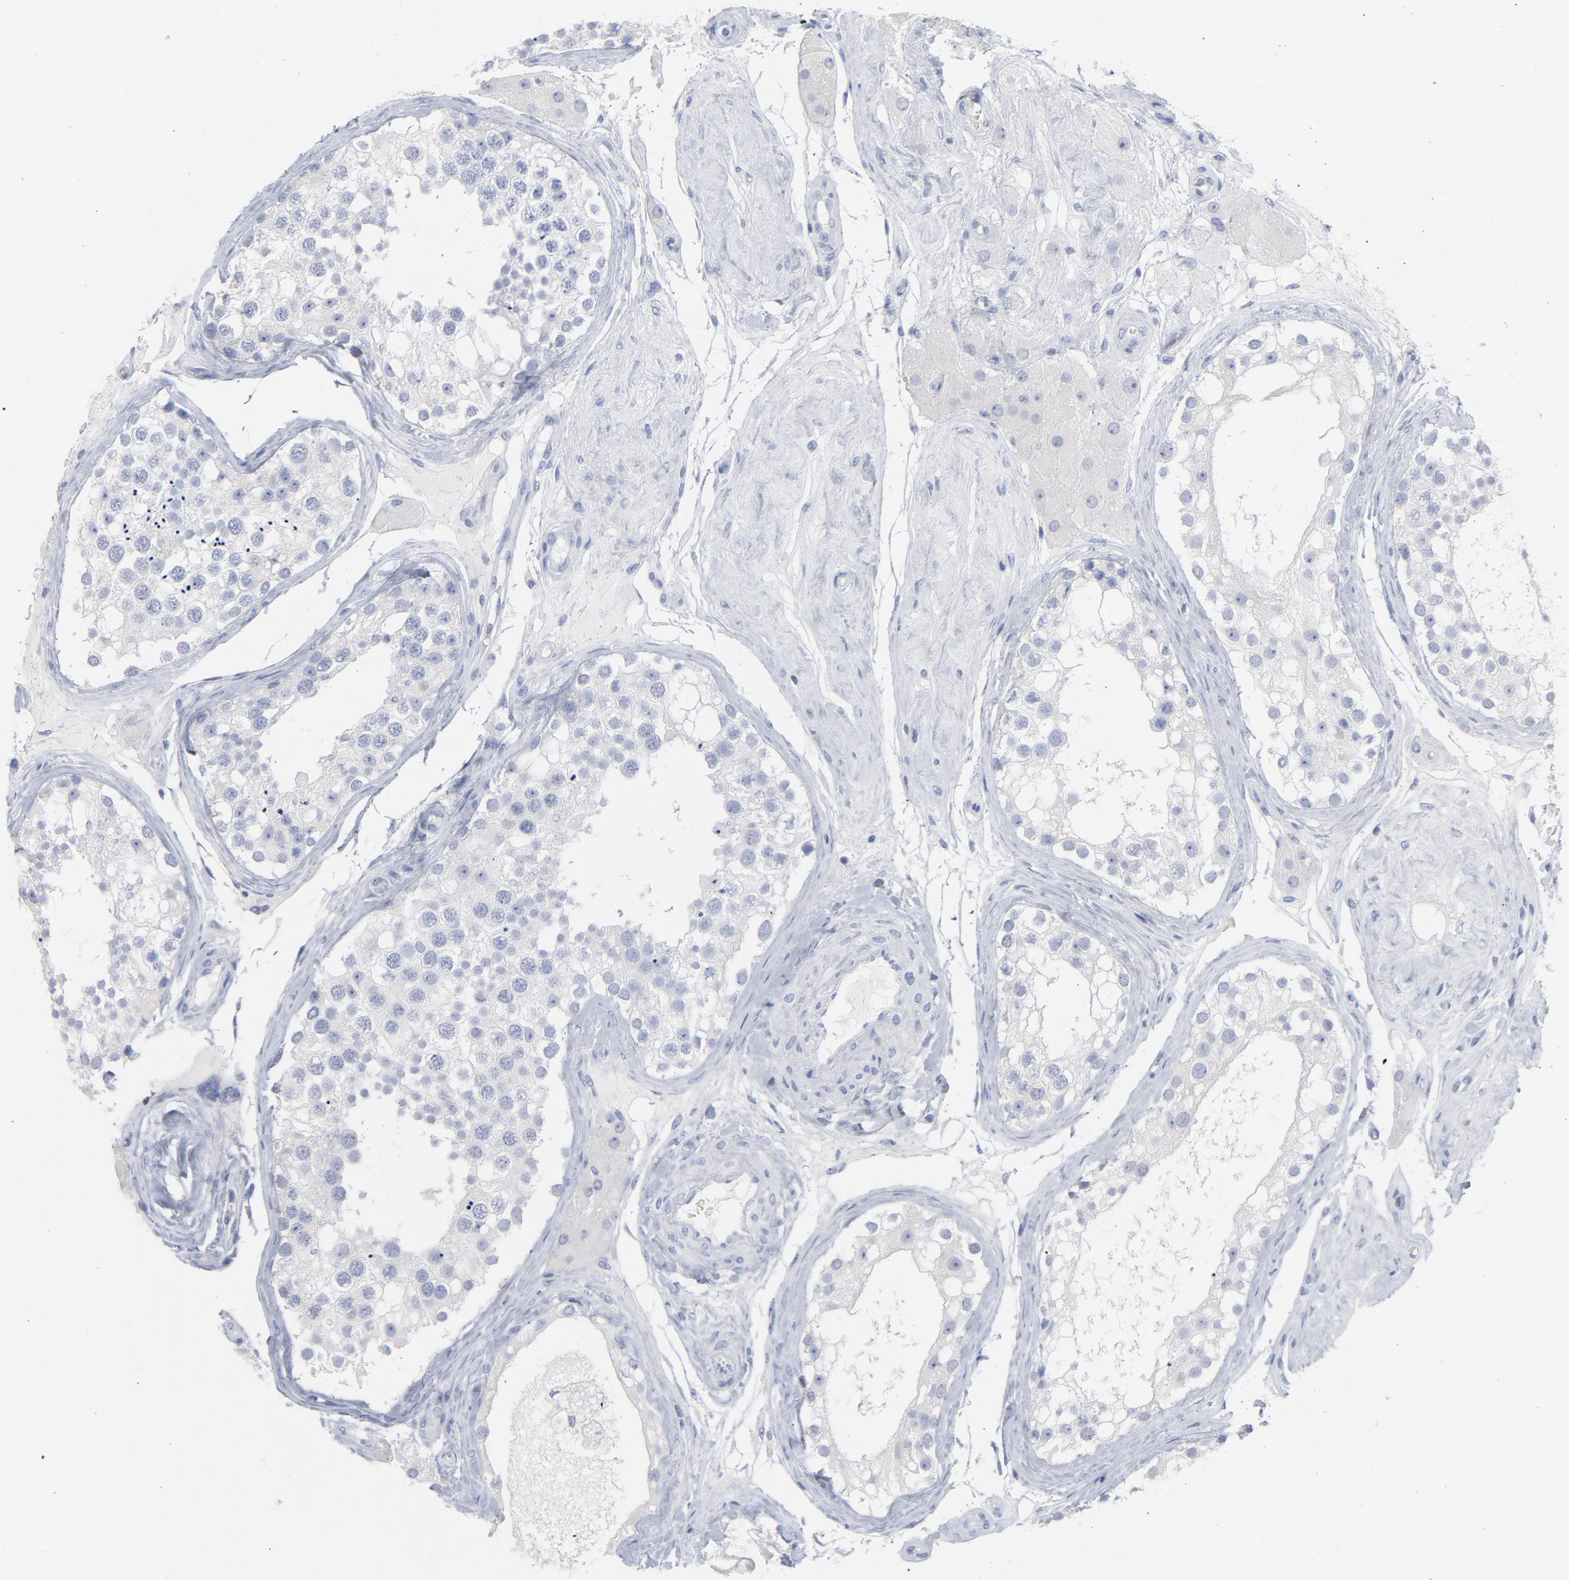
{"staining": {"intensity": "negative", "quantity": "none", "location": "none"}, "tissue": "testis", "cell_type": "Cells in seminiferous ducts", "image_type": "normal", "snomed": [{"axis": "morphology", "description": "Normal tissue, NOS"}, {"axis": "topography", "description": "Testis"}], "caption": "Photomicrograph shows no significant protein expression in cells in seminiferous ducts of unremarkable testis.", "gene": "P2RY8", "patient": {"sex": "male", "age": 68}}